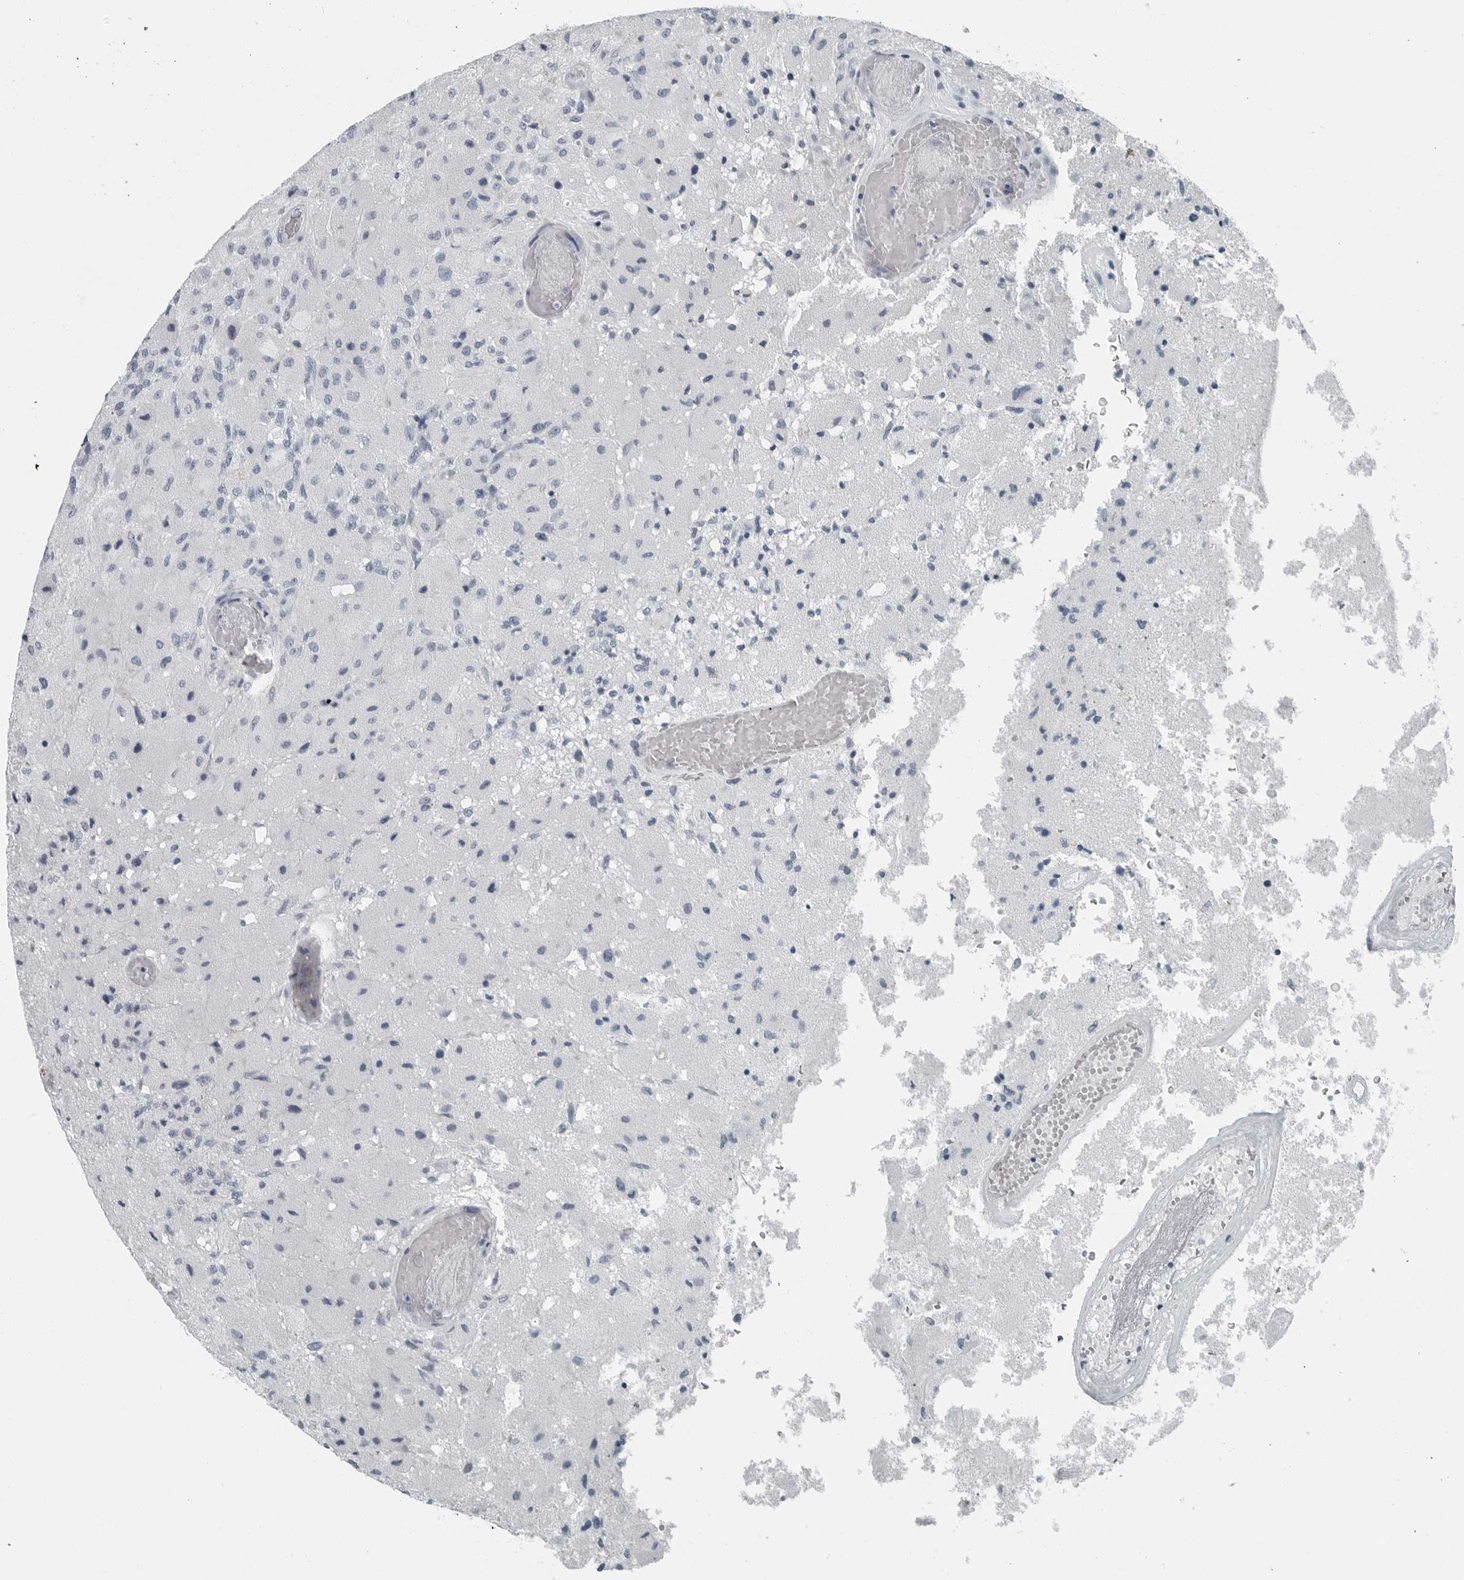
{"staining": {"intensity": "negative", "quantity": "none", "location": "none"}, "tissue": "glioma", "cell_type": "Tumor cells", "image_type": "cancer", "snomed": [{"axis": "morphology", "description": "Normal tissue, NOS"}, {"axis": "morphology", "description": "Glioma, malignant, High grade"}, {"axis": "topography", "description": "Cerebral cortex"}], "caption": "A high-resolution micrograph shows immunohistochemistry (IHC) staining of glioma, which exhibits no significant staining in tumor cells.", "gene": "ZPBP2", "patient": {"sex": "male", "age": 77}}